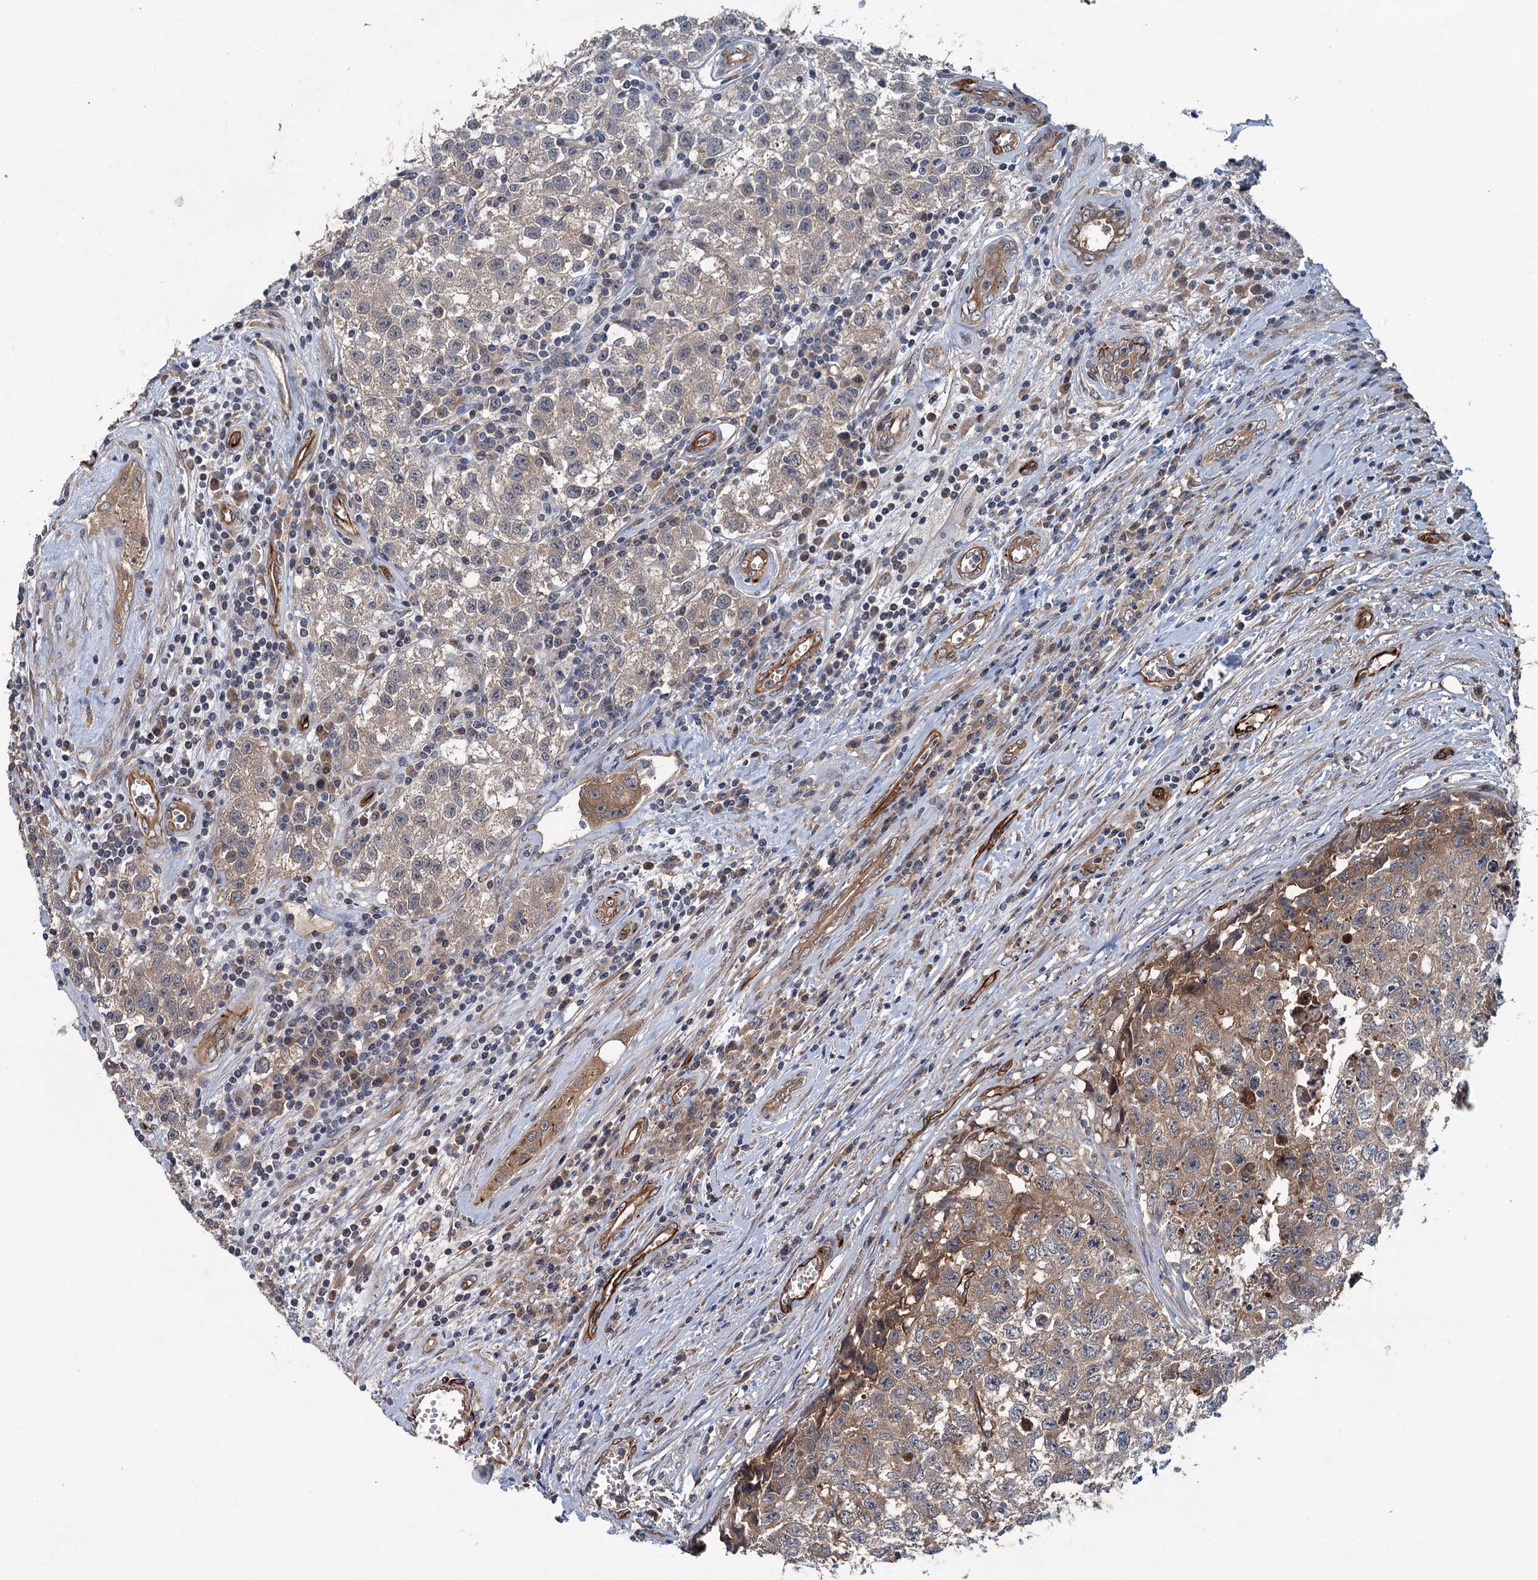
{"staining": {"intensity": "weak", "quantity": ">75%", "location": "cytoplasmic/membranous"}, "tissue": "testis cancer", "cell_type": "Tumor cells", "image_type": "cancer", "snomed": [{"axis": "morphology", "description": "Seminoma, NOS"}, {"axis": "morphology", "description": "Carcinoma, Embryonal, NOS"}, {"axis": "topography", "description": "Testis"}], "caption": "Testis cancer tissue shows weak cytoplasmic/membranous expression in approximately >75% of tumor cells, visualized by immunohistochemistry.", "gene": "PKN2", "patient": {"sex": "male", "age": 43}}